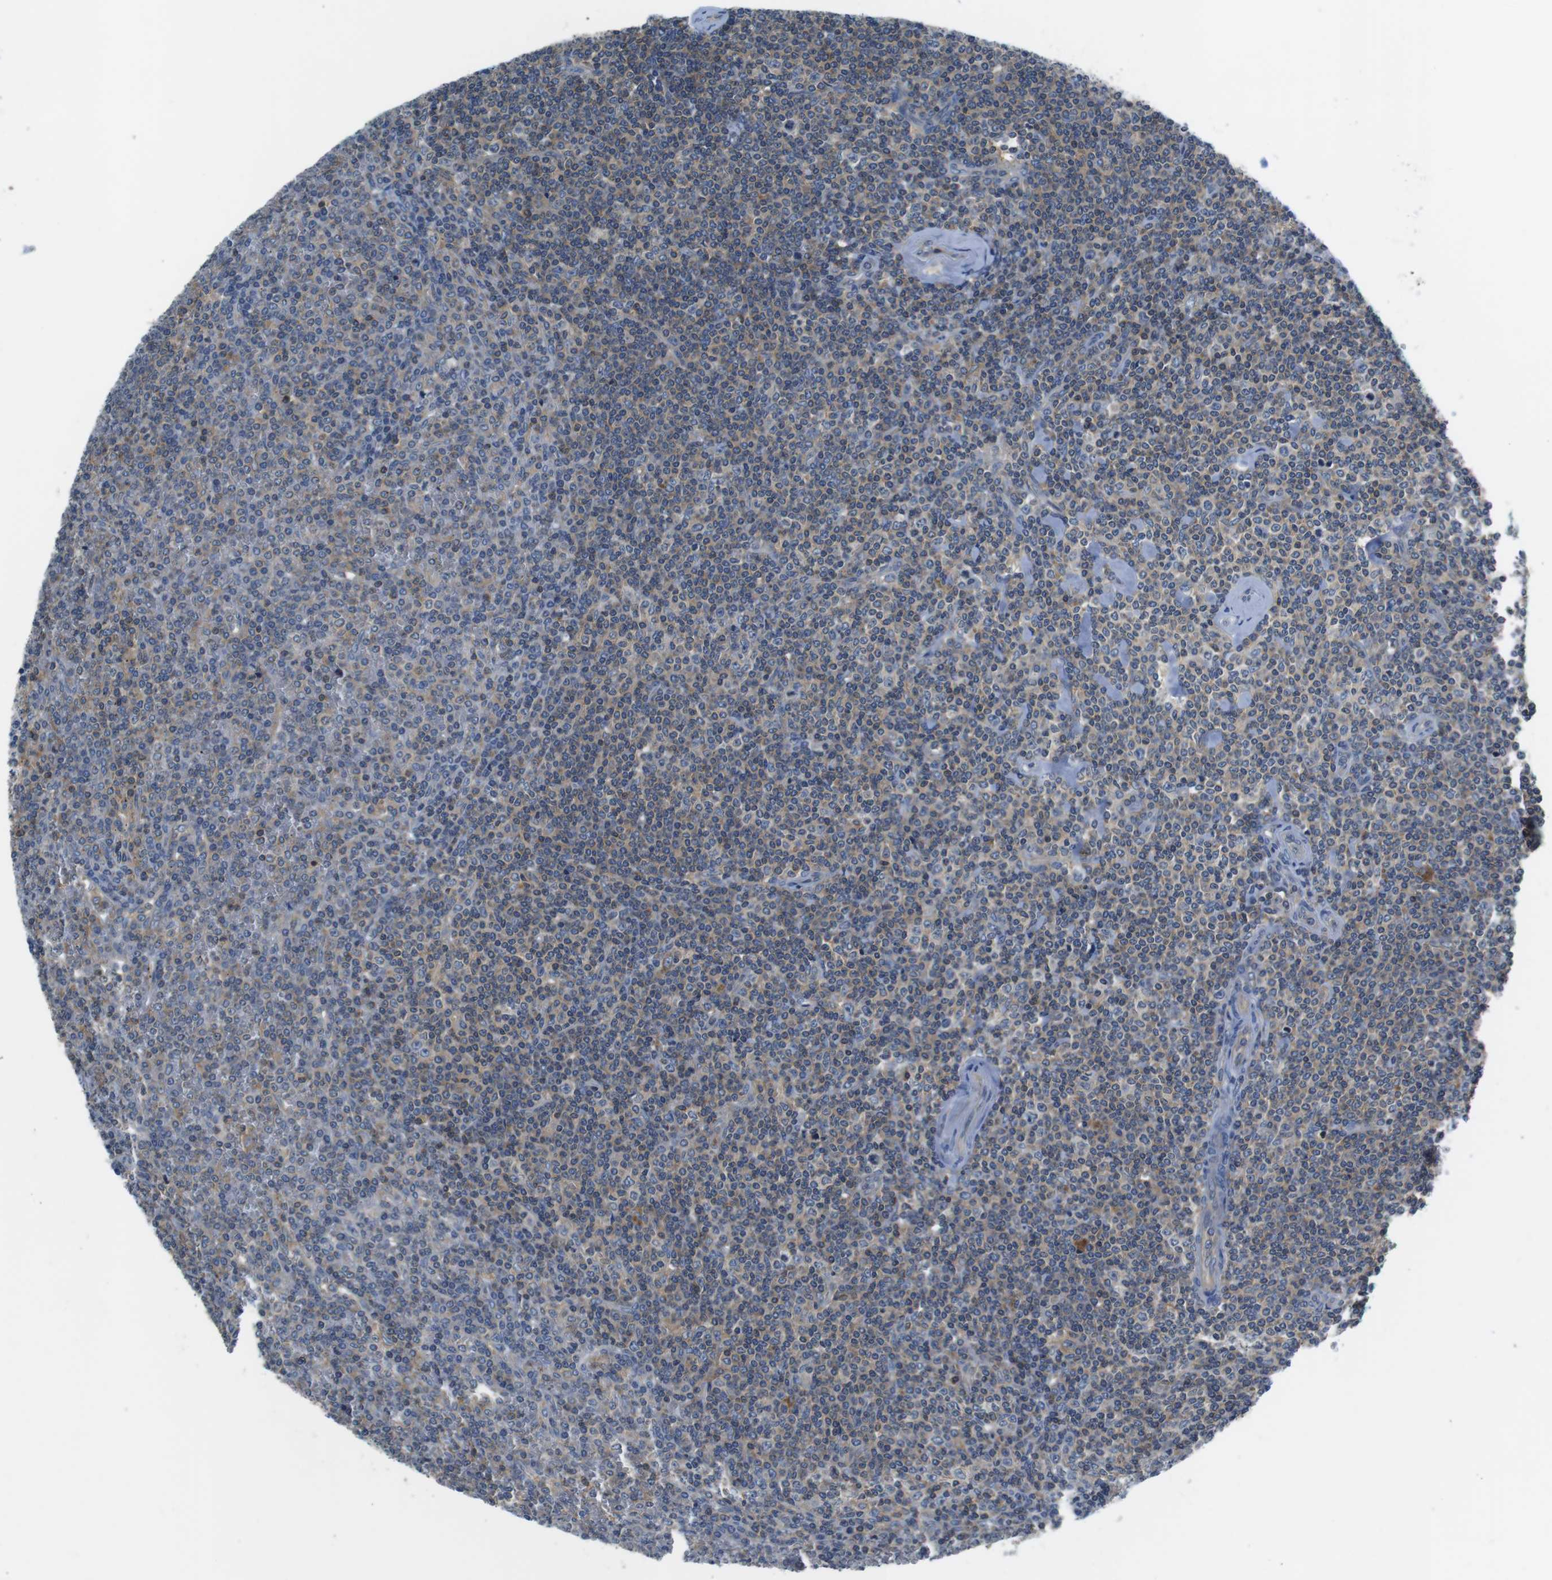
{"staining": {"intensity": "weak", "quantity": "25%-75%", "location": "cytoplasmic/membranous"}, "tissue": "lymphoma", "cell_type": "Tumor cells", "image_type": "cancer", "snomed": [{"axis": "morphology", "description": "Malignant lymphoma, non-Hodgkin's type, Low grade"}, {"axis": "topography", "description": "Spleen"}], "caption": "IHC micrograph of low-grade malignant lymphoma, non-Hodgkin's type stained for a protein (brown), which reveals low levels of weak cytoplasmic/membranous staining in approximately 25%-75% of tumor cells.", "gene": "PIK3CD", "patient": {"sex": "female", "age": 19}}